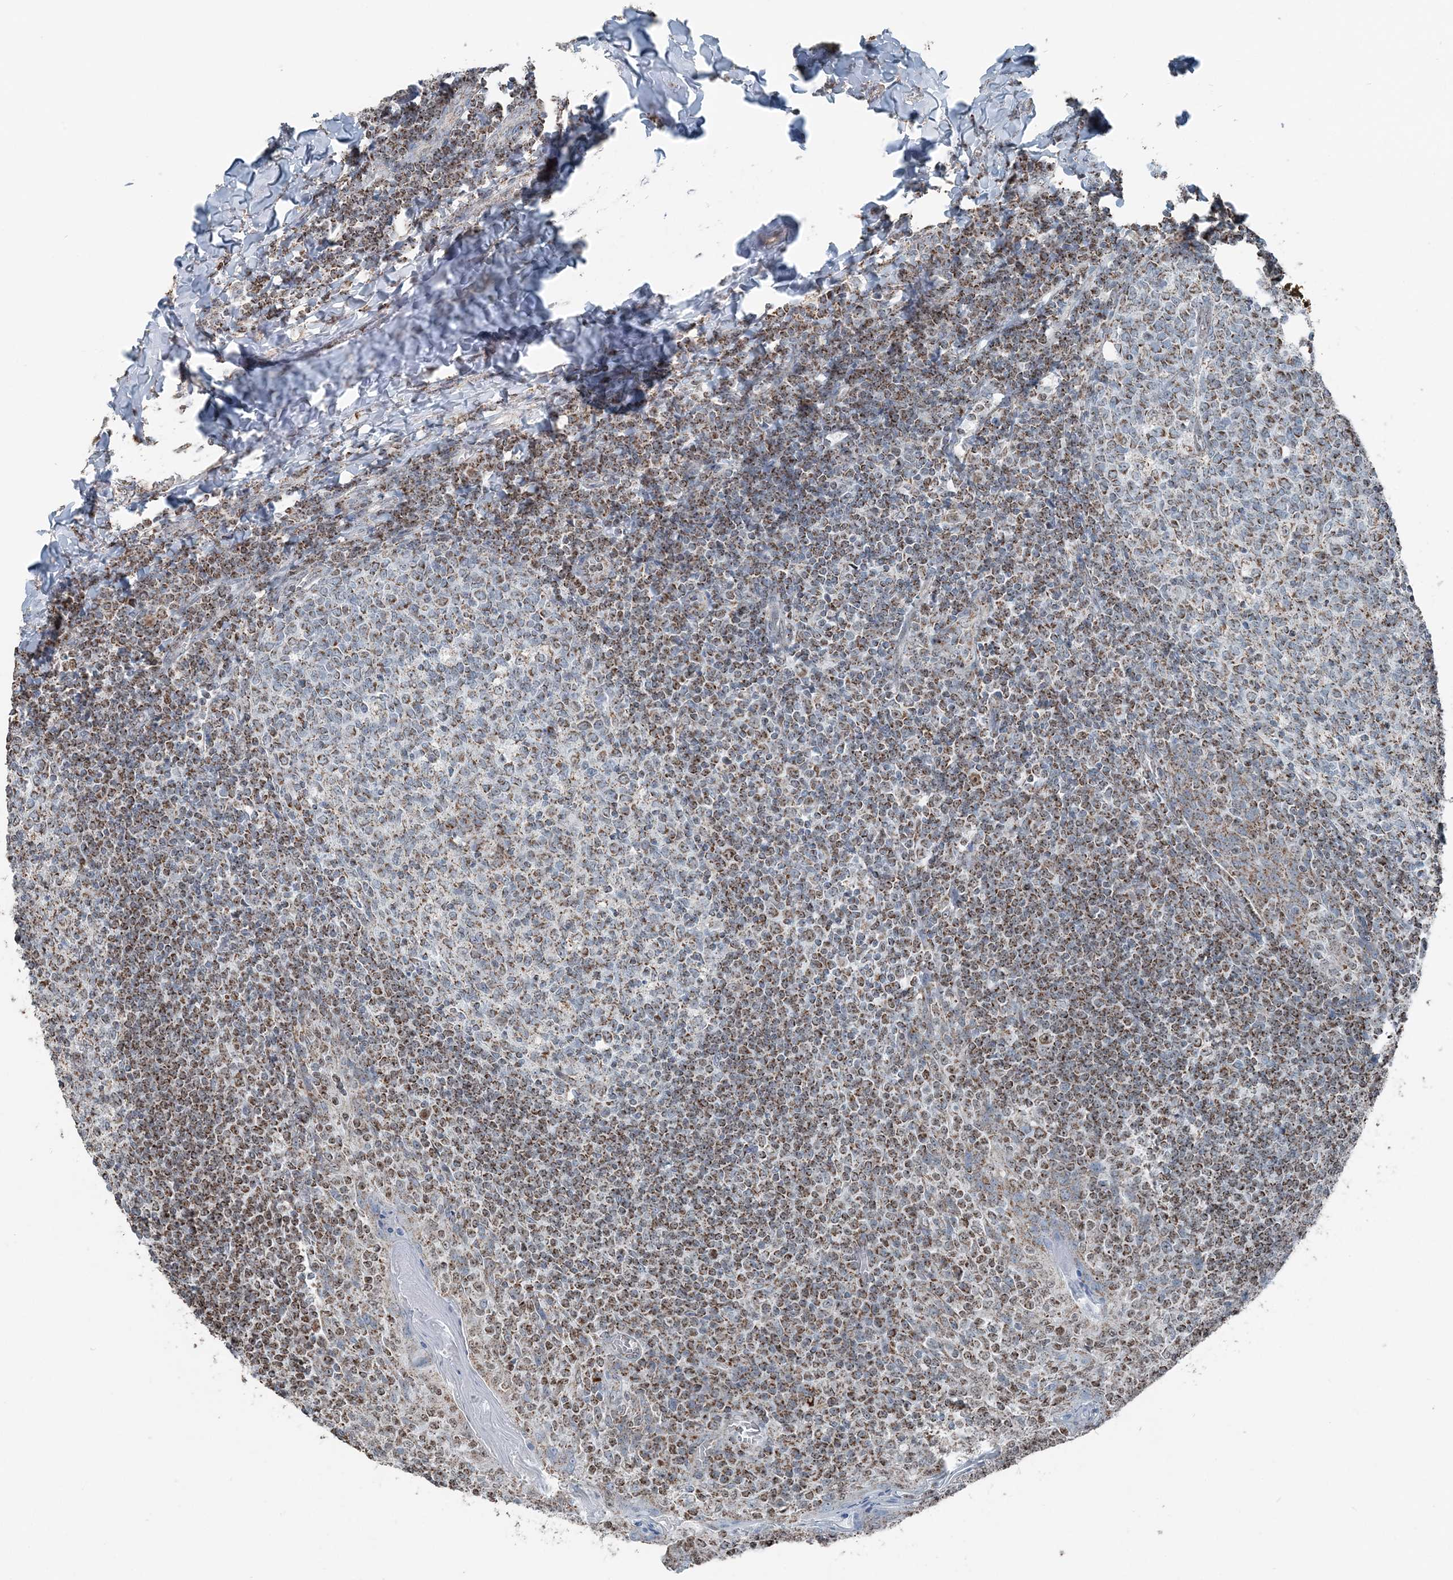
{"staining": {"intensity": "moderate", "quantity": ">75%", "location": "cytoplasmic/membranous"}, "tissue": "tonsil", "cell_type": "Germinal center cells", "image_type": "normal", "snomed": [{"axis": "morphology", "description": "Normal tissue, NOS"}, {"axis": "topography", "description": "Tonsil"}], "caption": "Moderate cytoplasmic/membranous expression is seen in about >75% of germinal center cells in normal tonsil.", "gene": "SUCLG1", "patient": {"sex": "female", "age": 19}}